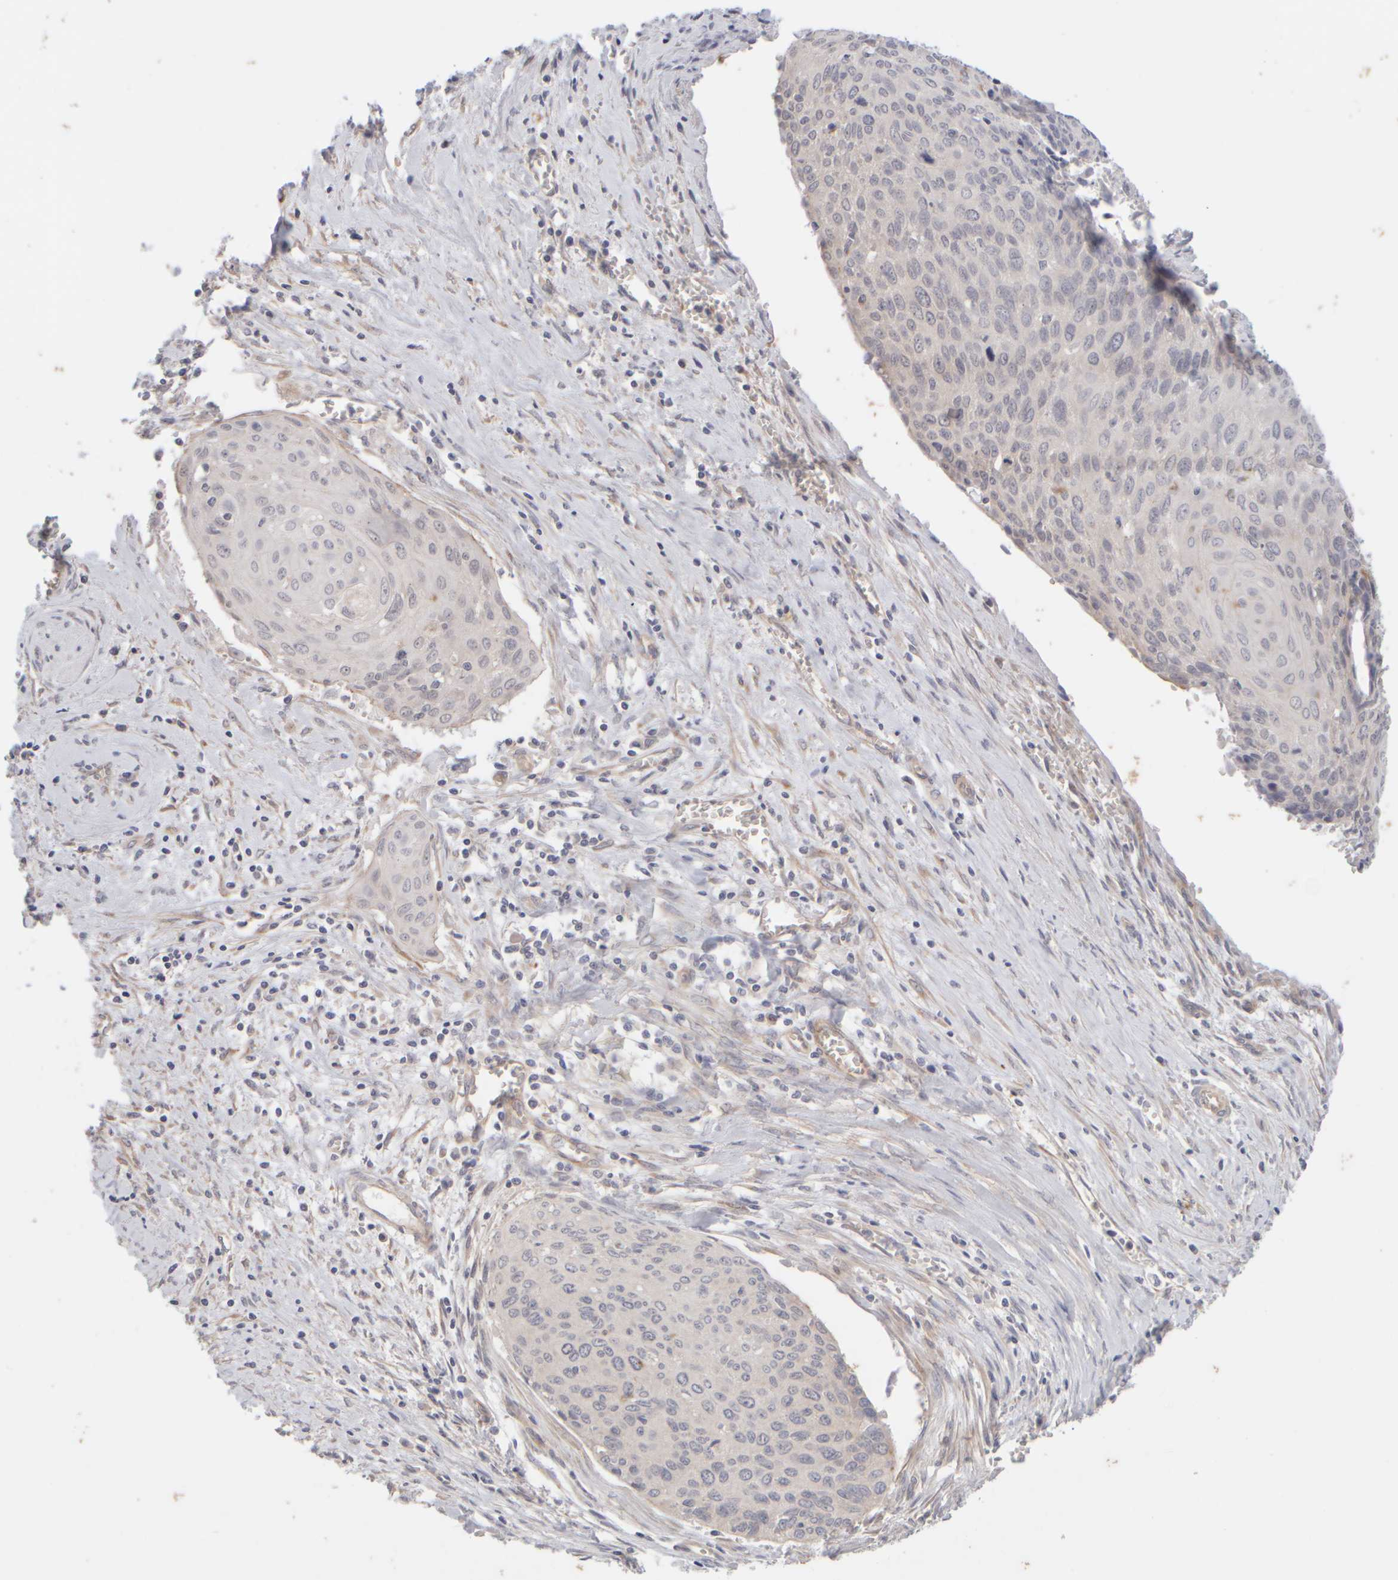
{"staining": {"intensity": "negative", "quantity": "none", "location": "none"}, "tissue": "cervical cancer", "cell_type": "Tumor cells", "image_type": "cancer", "snomed": [{"axis": "morphology", "description": "Squamous cell carcinoma, NOS"}, {"axis": "topography", "description": "Cervix"}], "caption": "Immunohistochemical staining of human cervical squamous cell carcinoma exhibits no significant positivity in tumor cells. (Brightfield microscopy of DAB (3,3'-diaminobenzidine) immunohistochemistry (IHC) at high magnification).", "gene": "GOPC", "patient": {"sex": "female", "age": 55}}